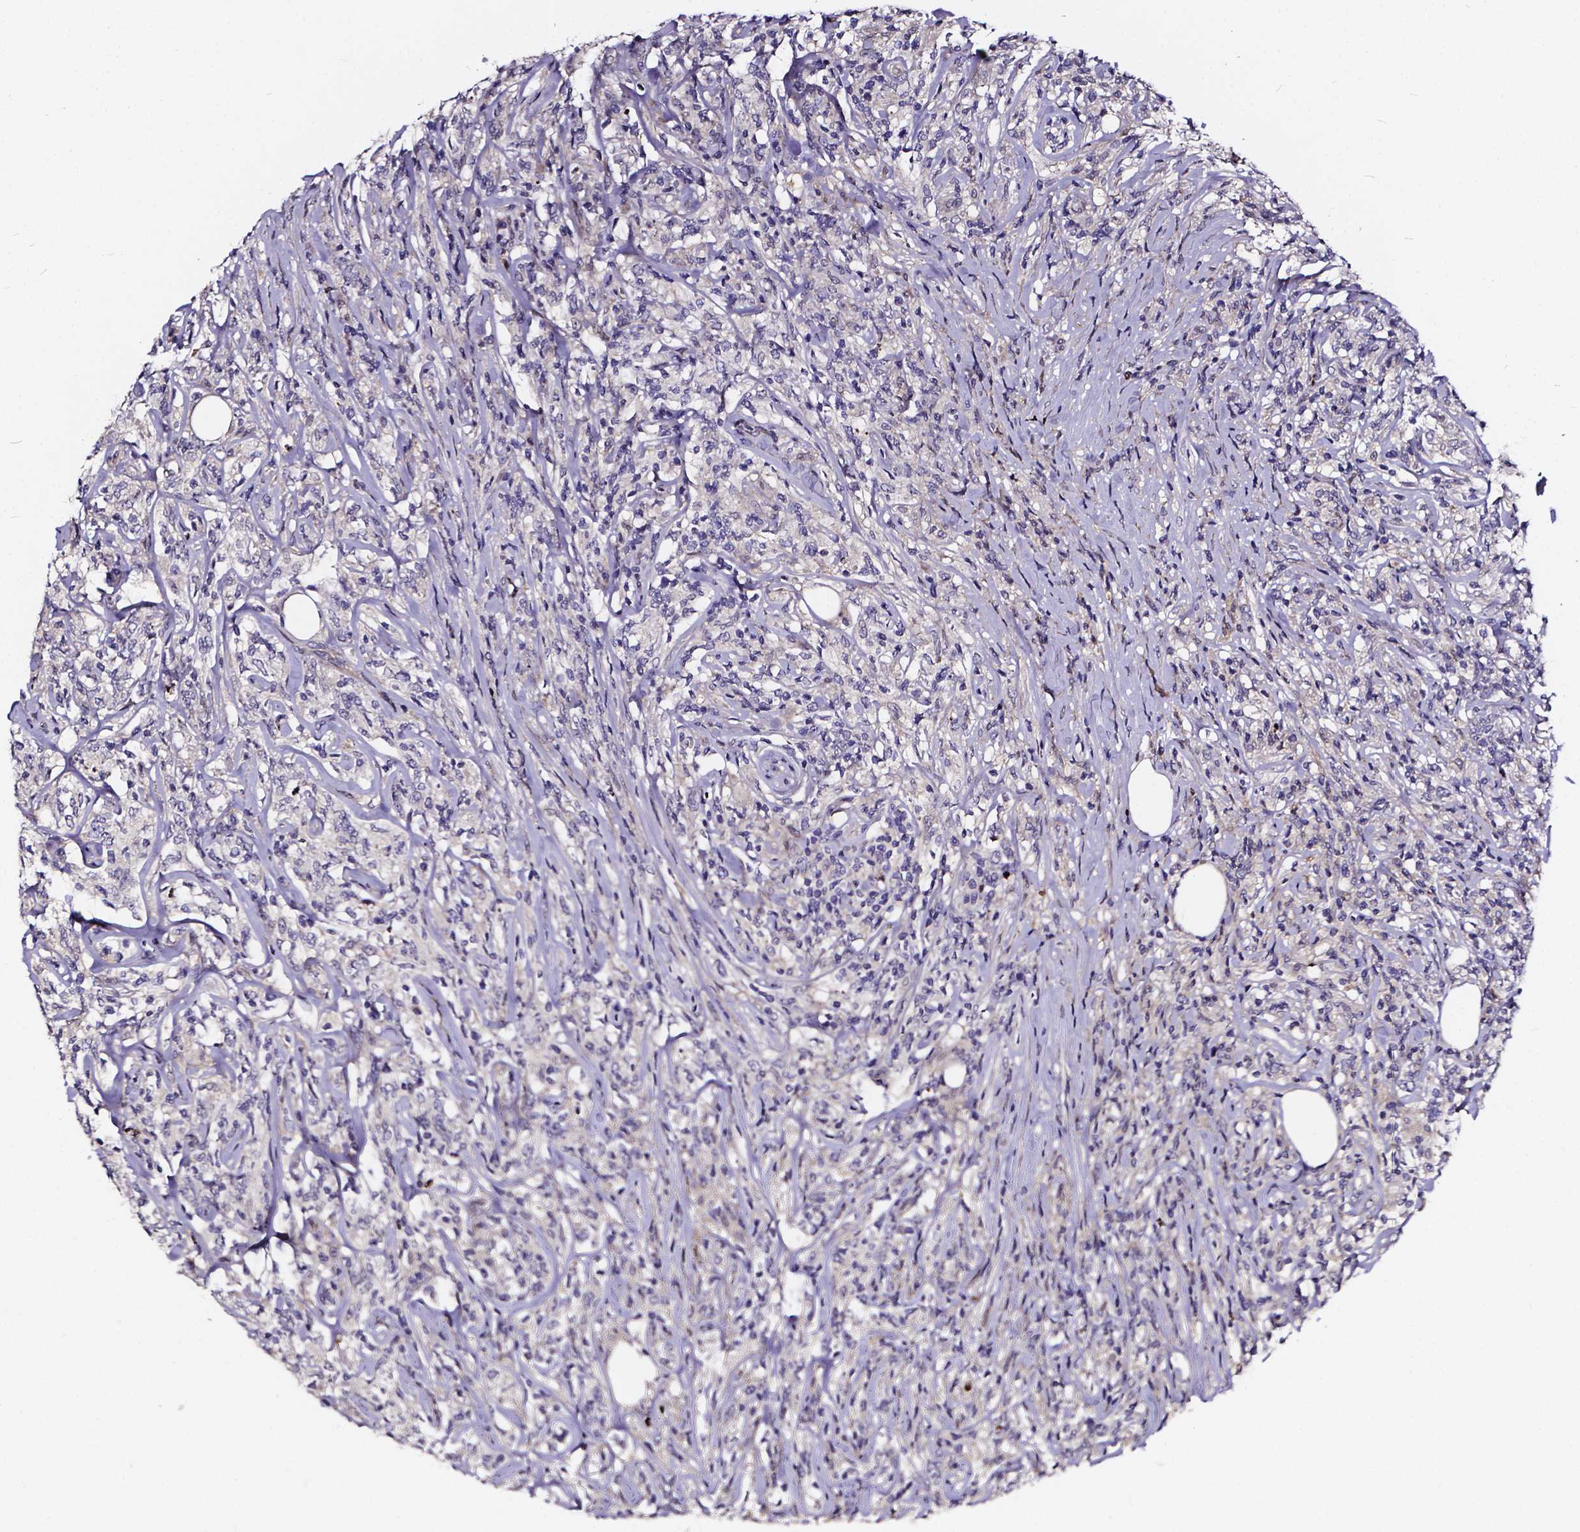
{"staining": {"intensity": "negative", "quantity": "none", "location": "none"}, "tissue": "lymphoma", "cell_type": "Tumor cells", "image_type": "cancer", "snomed": [{"axis": "morphology", "description": "Malignant lymphoma, non-Hodgkin's type, High grade"}, {"axis": "topography", "description": "Lymph node"}], "caption": "There is no significant staining in tumor cells of malignant lymphoma, non-Hodgkin's type (high-grade).", "gene": "SOWAHA", "patient": {"sex": "female", "age": 84}}